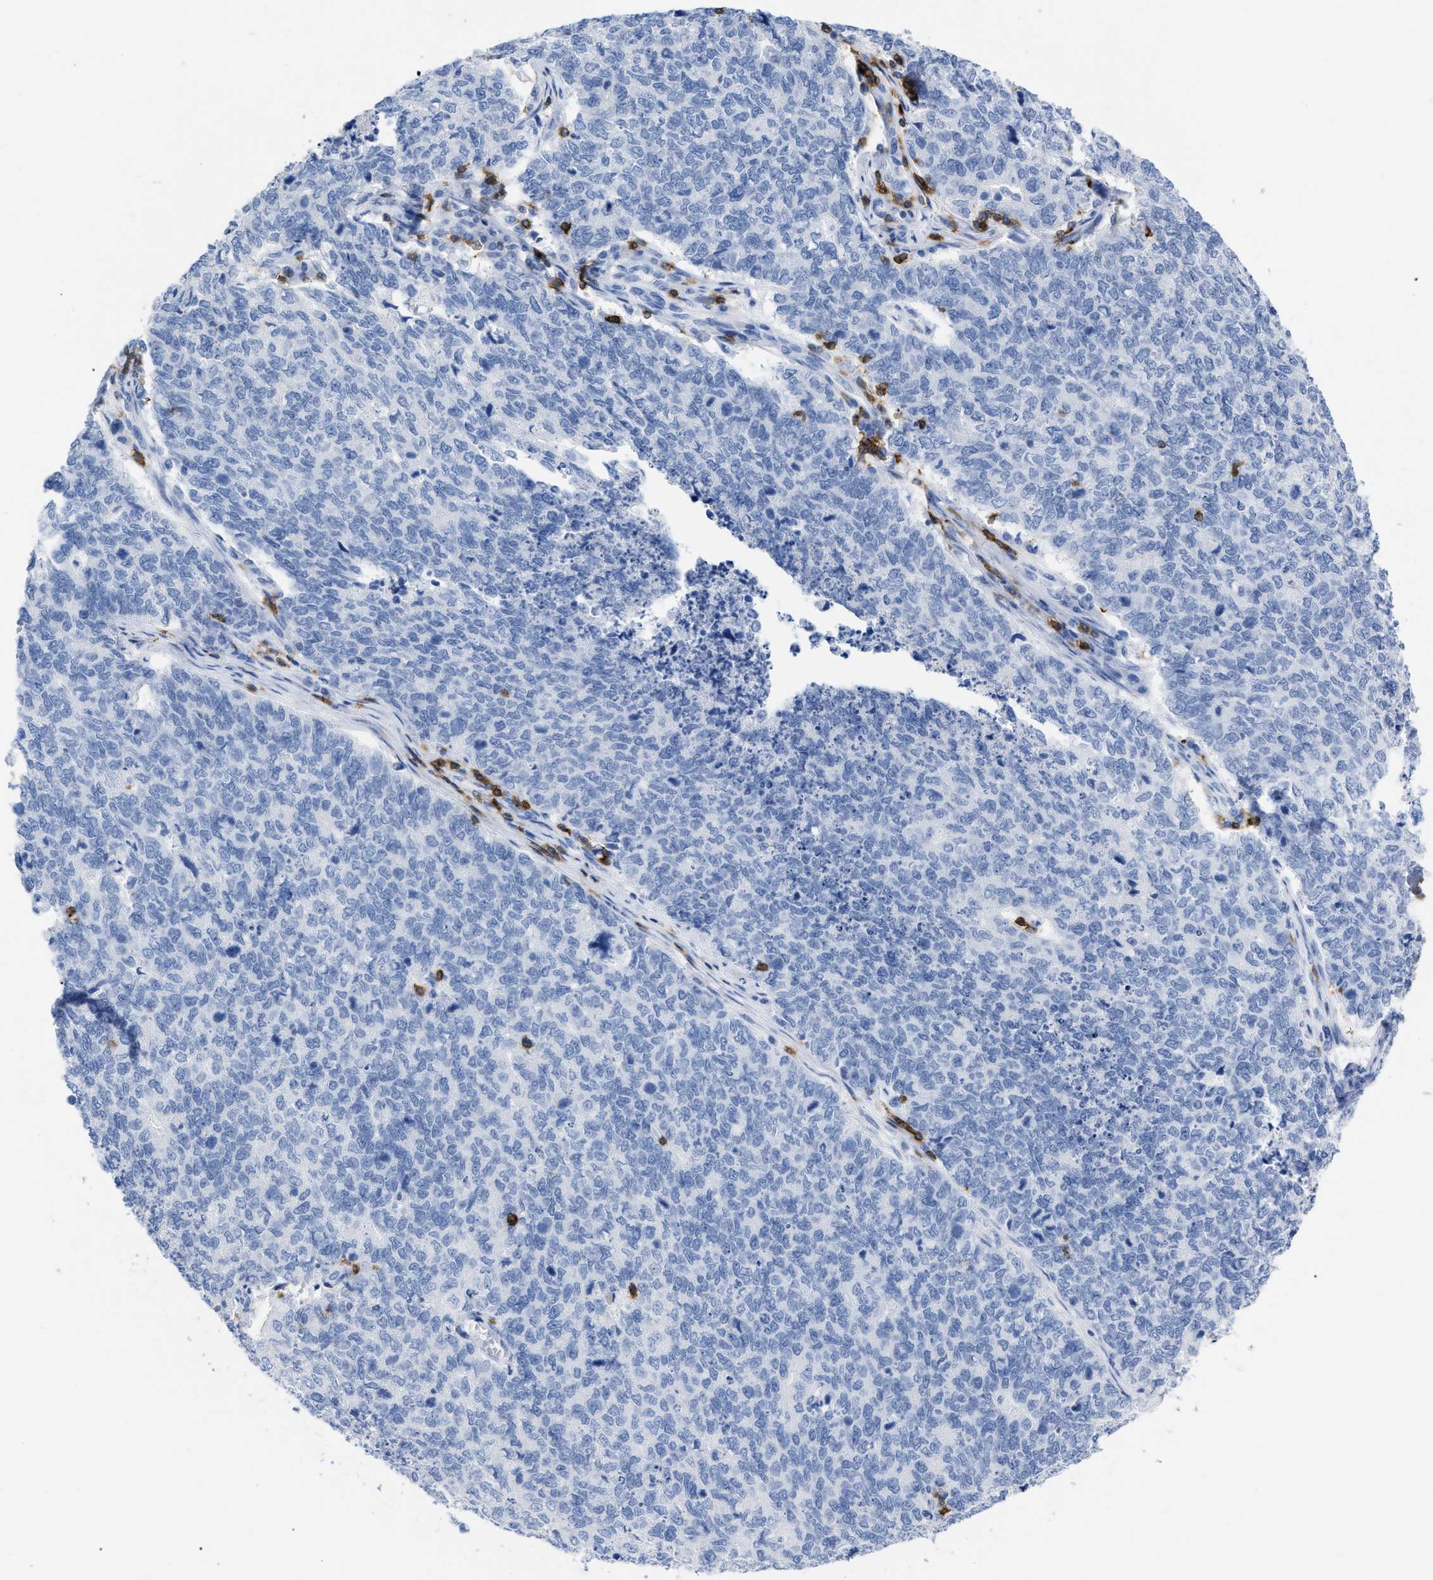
{"staining": {"intensity": "negative", "quantity": "none", "location": "none"}, "tissue": "cervical cancer", "cell_type": "Tumor cells", "image_type": "cancer", "snomed": [{"axis": "morphology", "description": "Squamous cell carcinoma, NOS"}, {"axis": "topography", "description": "Cervix"}], "caption": "A high-resolution micrograph shows IHC staining of cervical cancer, which demonstrates no significant positivity in tumor cells.", "gene": "CD5", "patient": {"sex": "female", "age": 63}}